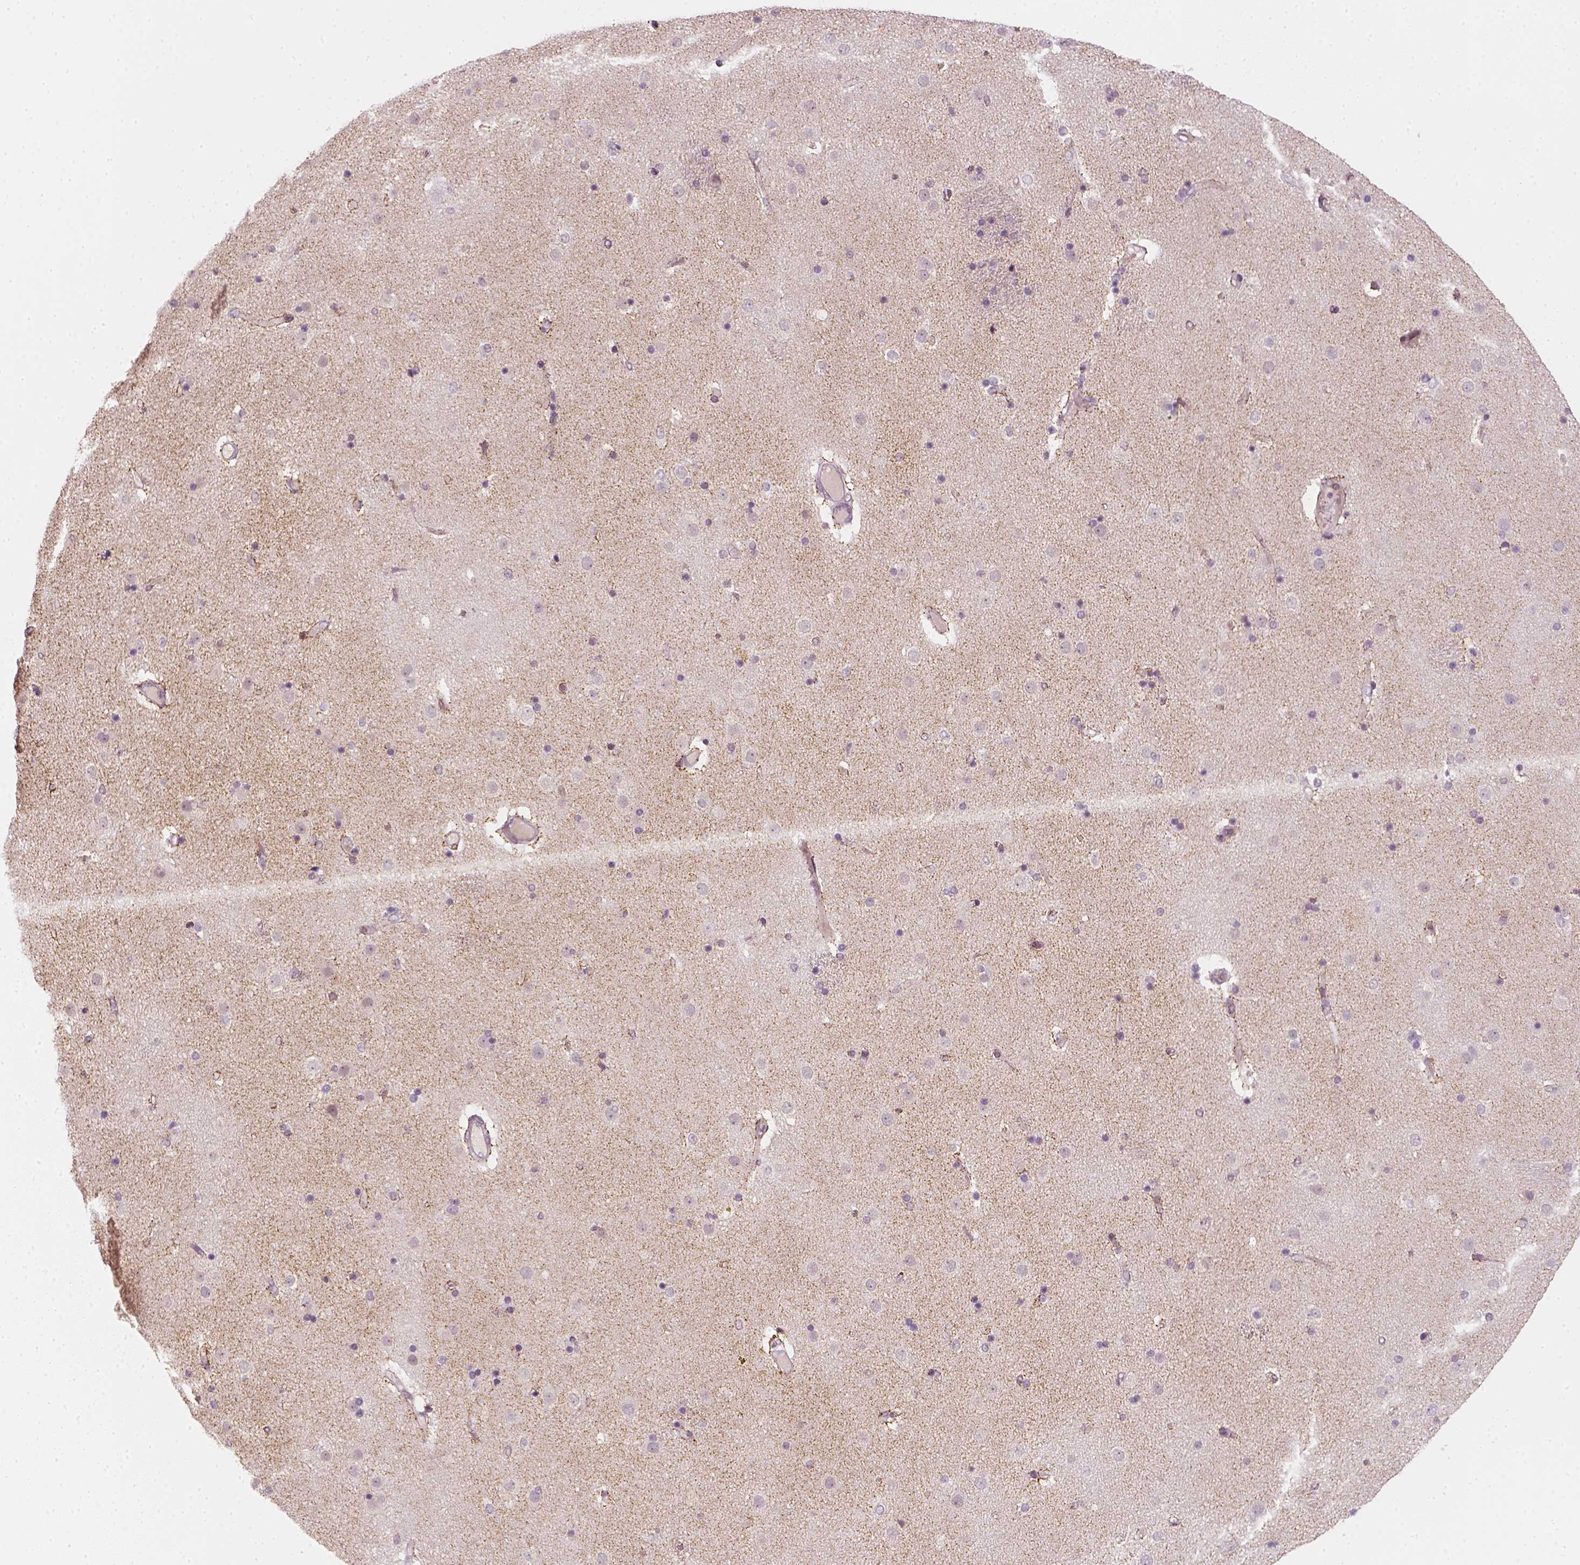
{"staining": {"intensity": "negative", "quantity": "none", "location": "none"}, "tissue": "caudate", "cell_type": "Glial cells", "image_type": "normal", "snomed": [{"axis": "morphology", "description": "Normal tissue, NOS"}, {"axis": "topography", "description": "Lateral ventricle wall"}], "caption": "Image shows no protein positivity in glial cells of unremarkable caudate. The staining was performed using DAB to visualize the protein expression in brown, while the nuclei were stained in blue with hematoxylin (Magnification: 20x).", "gene": "TP53", "patient": {"sex": "female", "age": 71}}